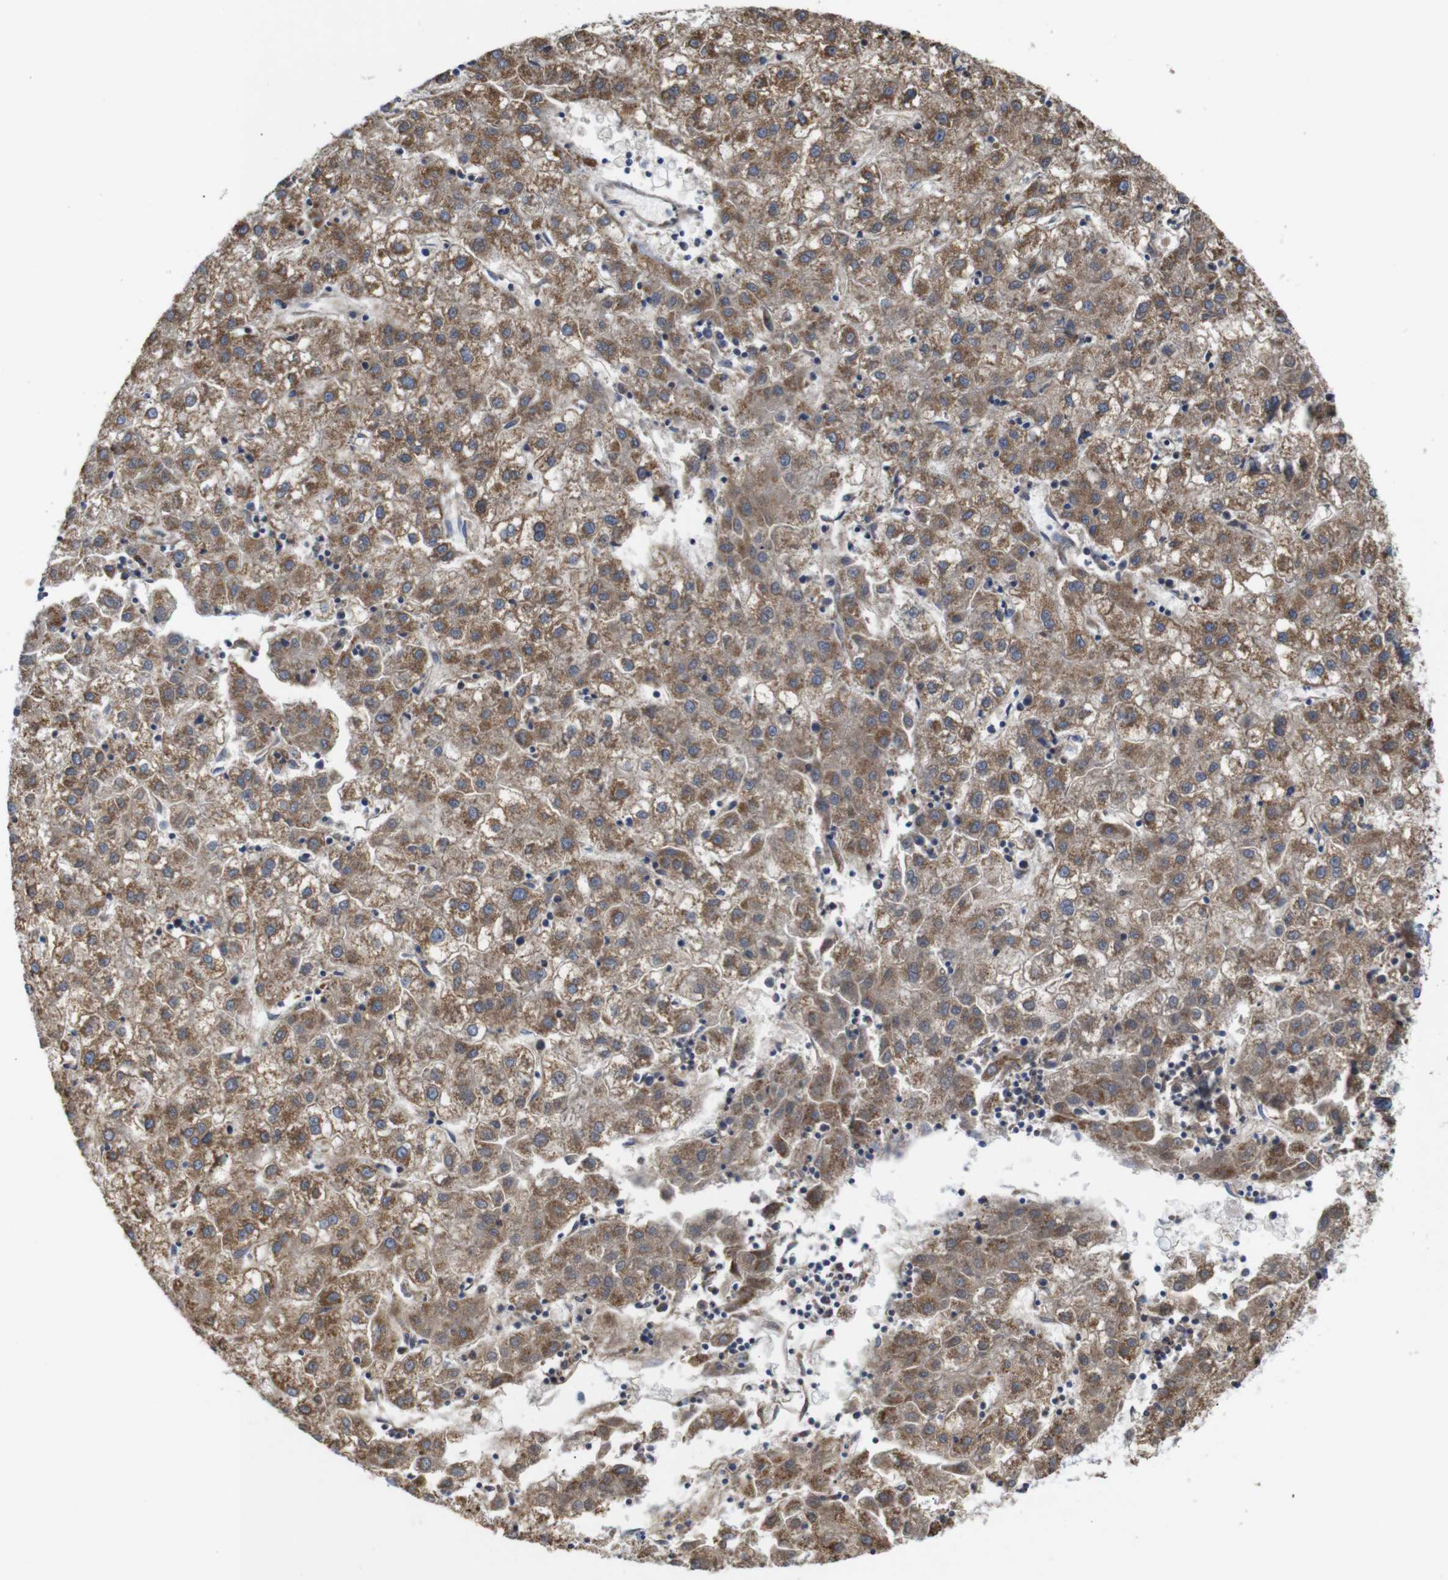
{"staining": {"intensity": "moderate", "quantity": ">75%", "location": "cytoplasmic/membranous"}, "tissue": "liver cancer", "cell_type": "Tumor cells", "image_type": "cancer", "snomed": [{"axis": "morphology", "description": "Carcinoma, Hepatocellular, NOS"}, {"axis": "topography", "description": "Liver"}], "caption": "This histopathology image demonstrates liver hepatocellular carcinoma stained with immunohistochemistry (IHC) to label a protein in brown. The cytoplasmic/membranous of tumor cells show moderate positivity for the protein. Nuclei are counter-stained blue.", "gene": "FAM171B", "patient": {"sex": "male", "age": 72}}